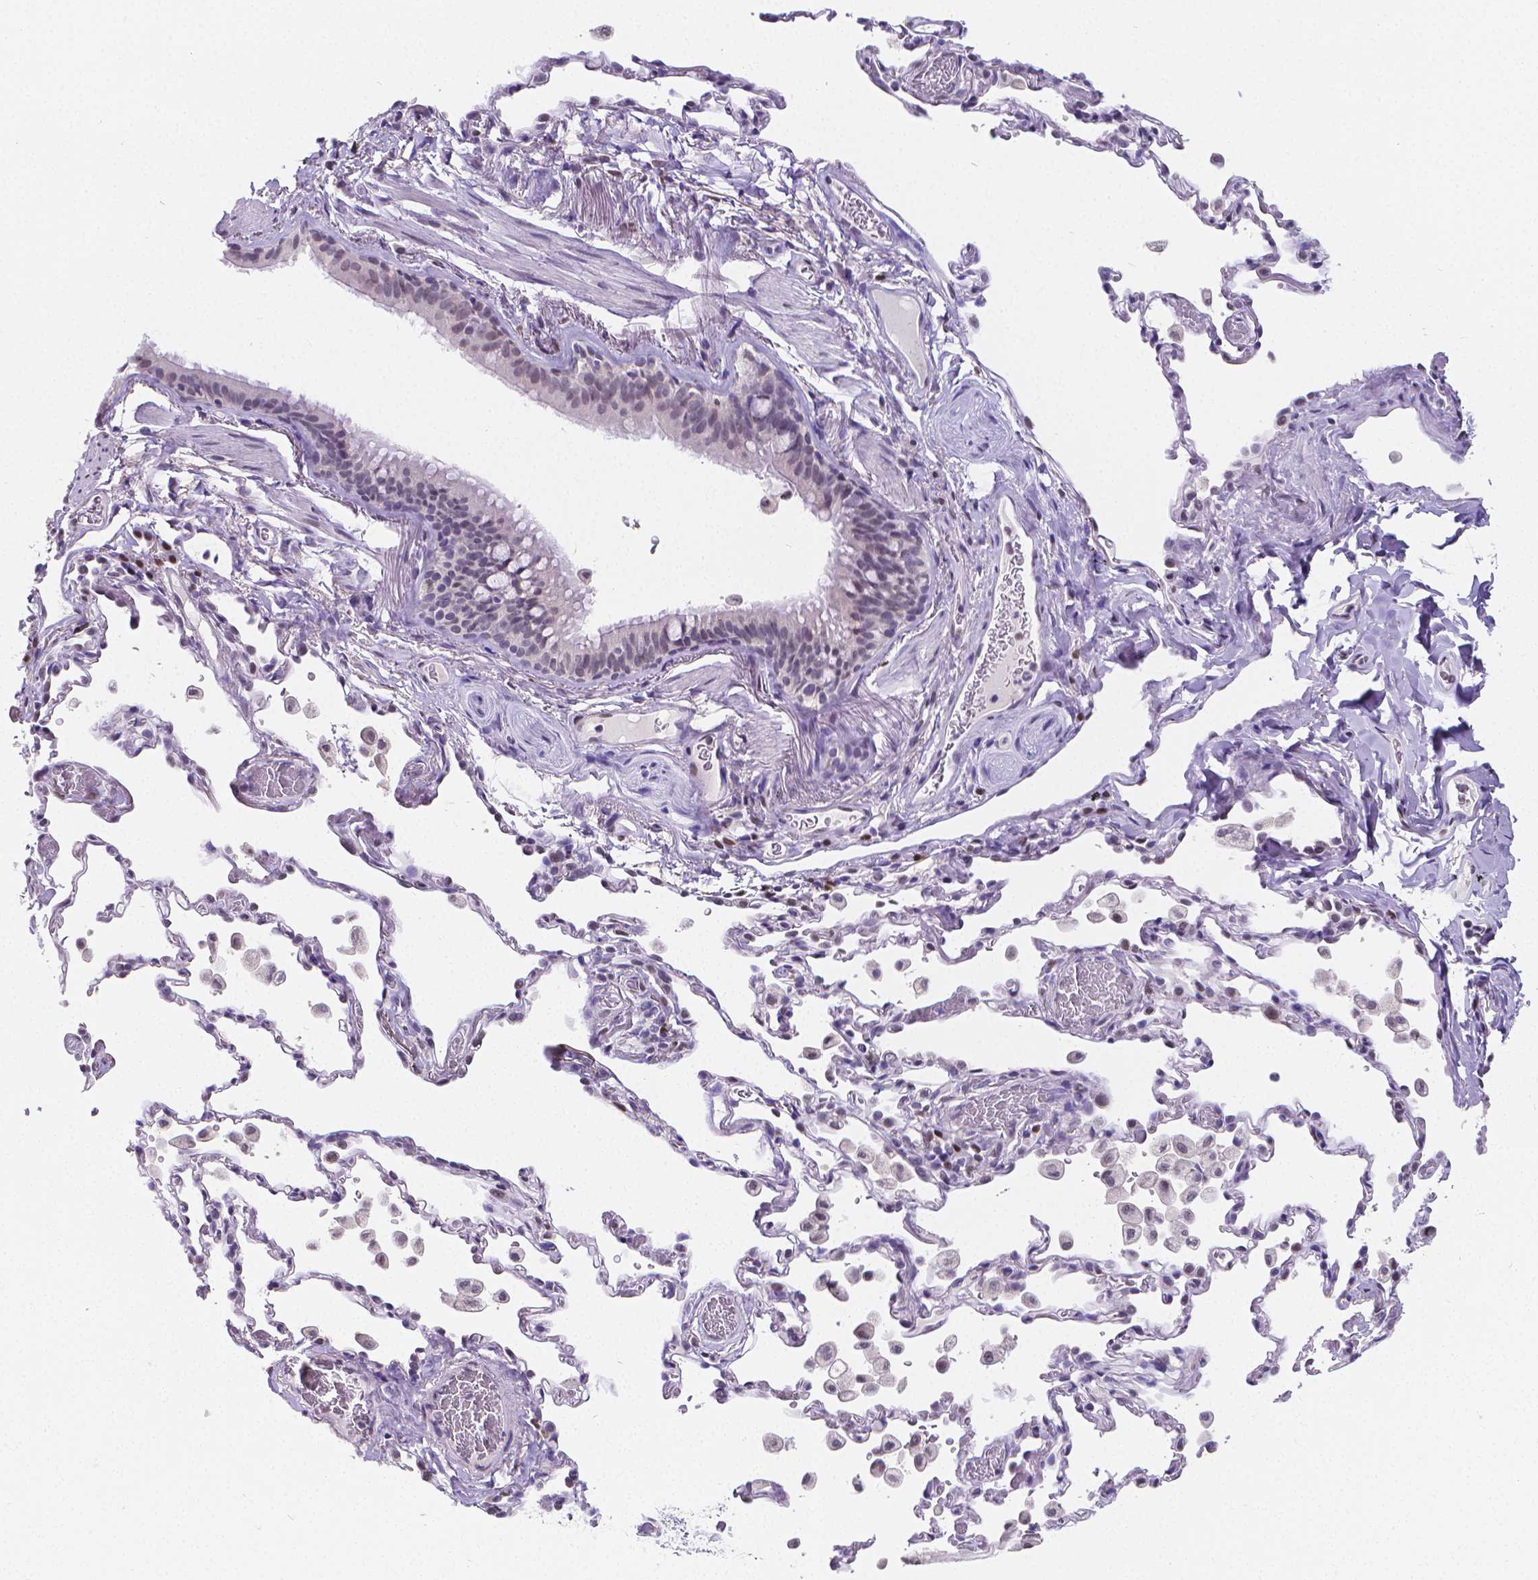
{"staining": {"intensity": "weak", "quantity": "<25%", "location": "nuclear"}, "tissue": "bronchus", "cell_type": "Respiratory epithelial cells", "image_type": "normal", "snomed": [{"axis": "morphology", "description": "Normal tissue, NOS"}, {"axis": "topography", "description": "Bronchus"}, {"axis": "topography", "description": "Lung"}], "caption": "DAB (3,3'-diaminobenzidine) immunohistochemical staining of unremarkable bronchus exhibits no significant expression in respiratory epithelial cells.", "gene": "MEF2C", "patient": {"sex": "male", "age": 54}}